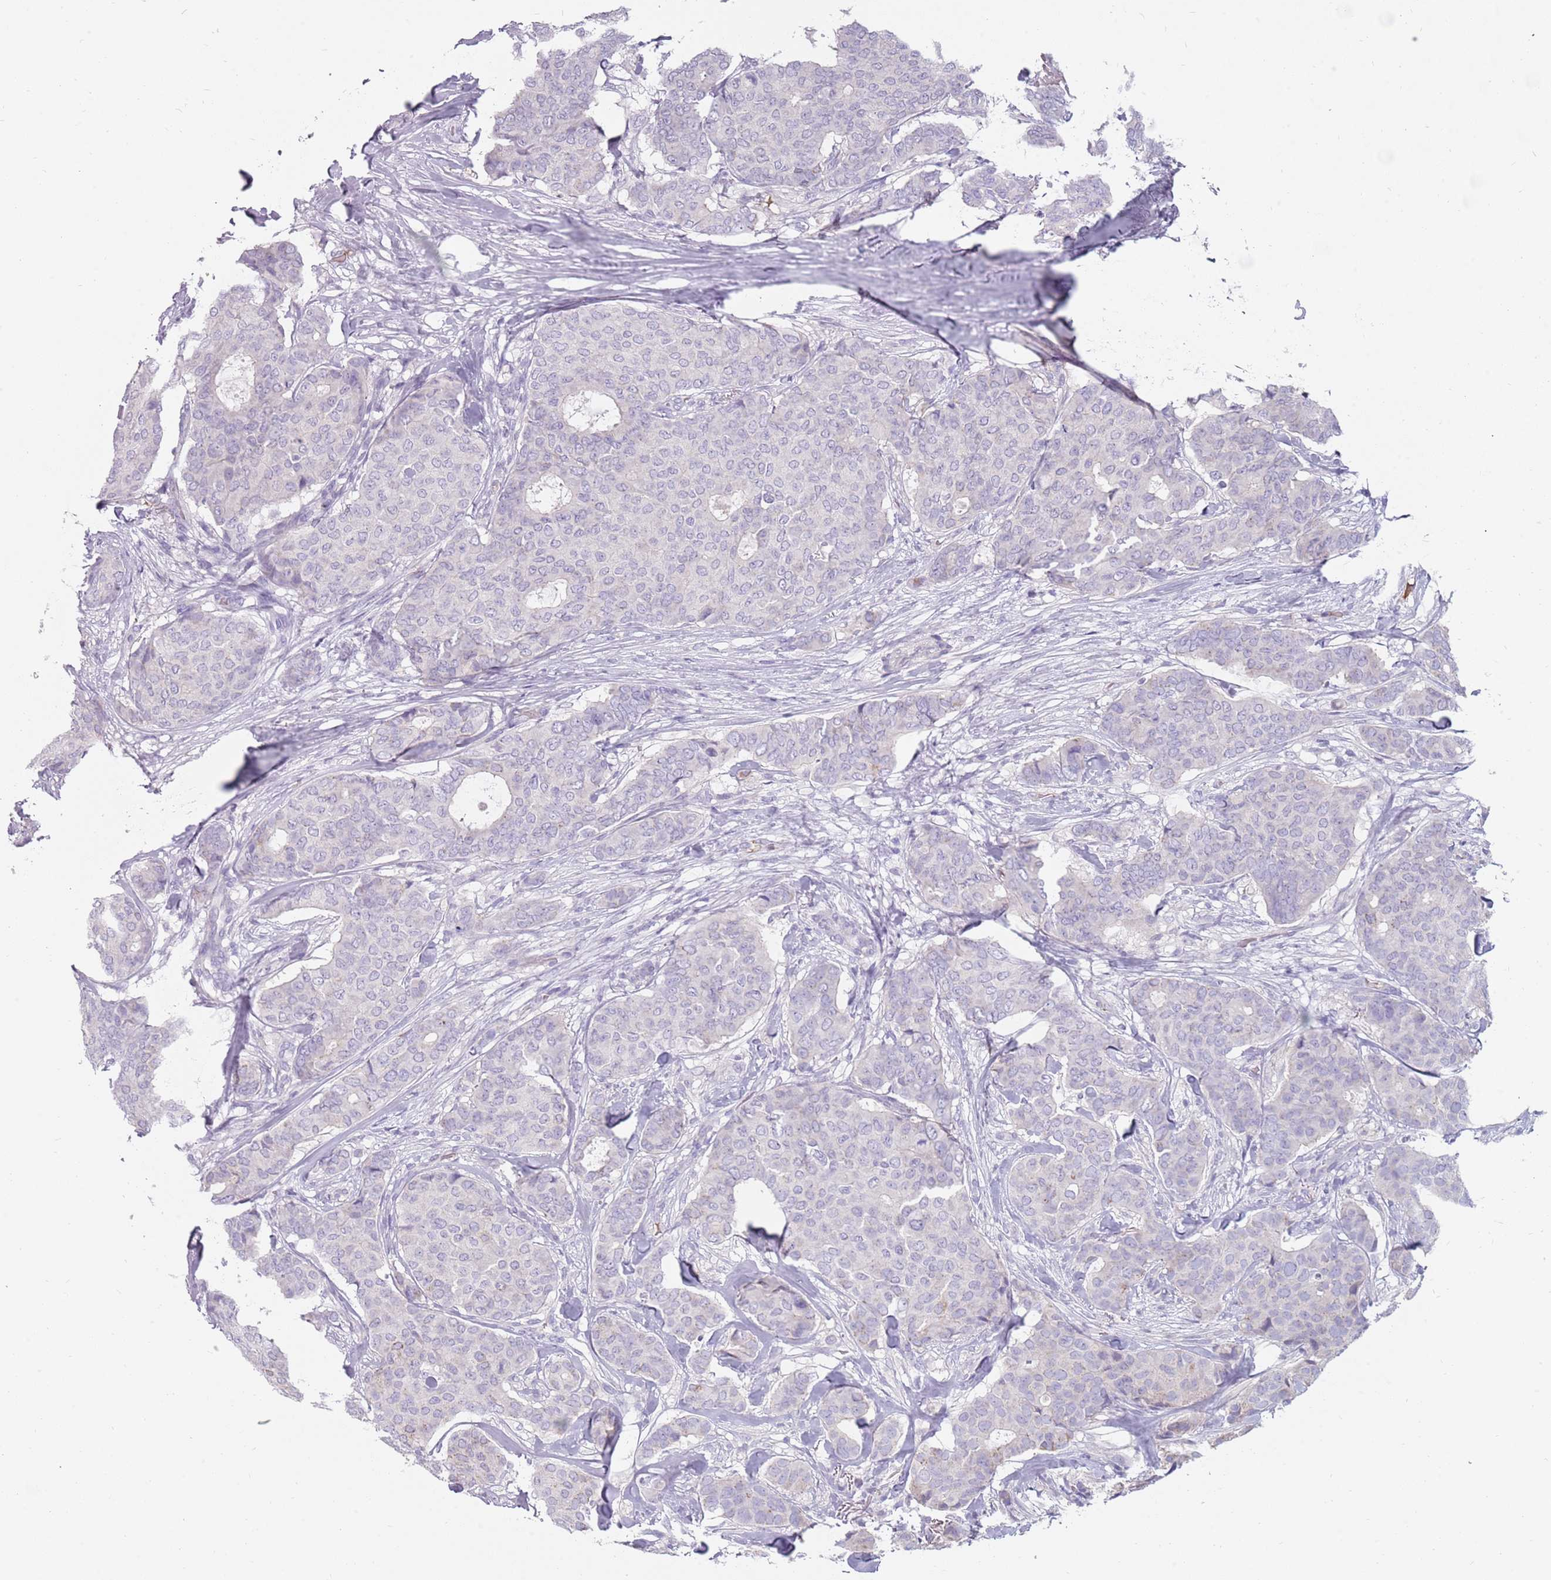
{"staining": {"intensity": "negative", "quantity": "none", "location": "none"}, "tissue": "breast cancer", "cell_type": "Tumor cells", "image_type": "cancer", "snomed": [{"axis": "morphology", "description": "Duct carcinoma"}, {"axis": "topography", "description": "Breast"}], "caption": "Immunohistochemistry (IHC) histopathology image of human breast invasive ductal carcinoma stained for a protein (brown), which exhibits no expression in tumor cells. Nuclei are stained in blue.", "gene": "DDX4", "patient": {"sex": "female", "age": 75}}